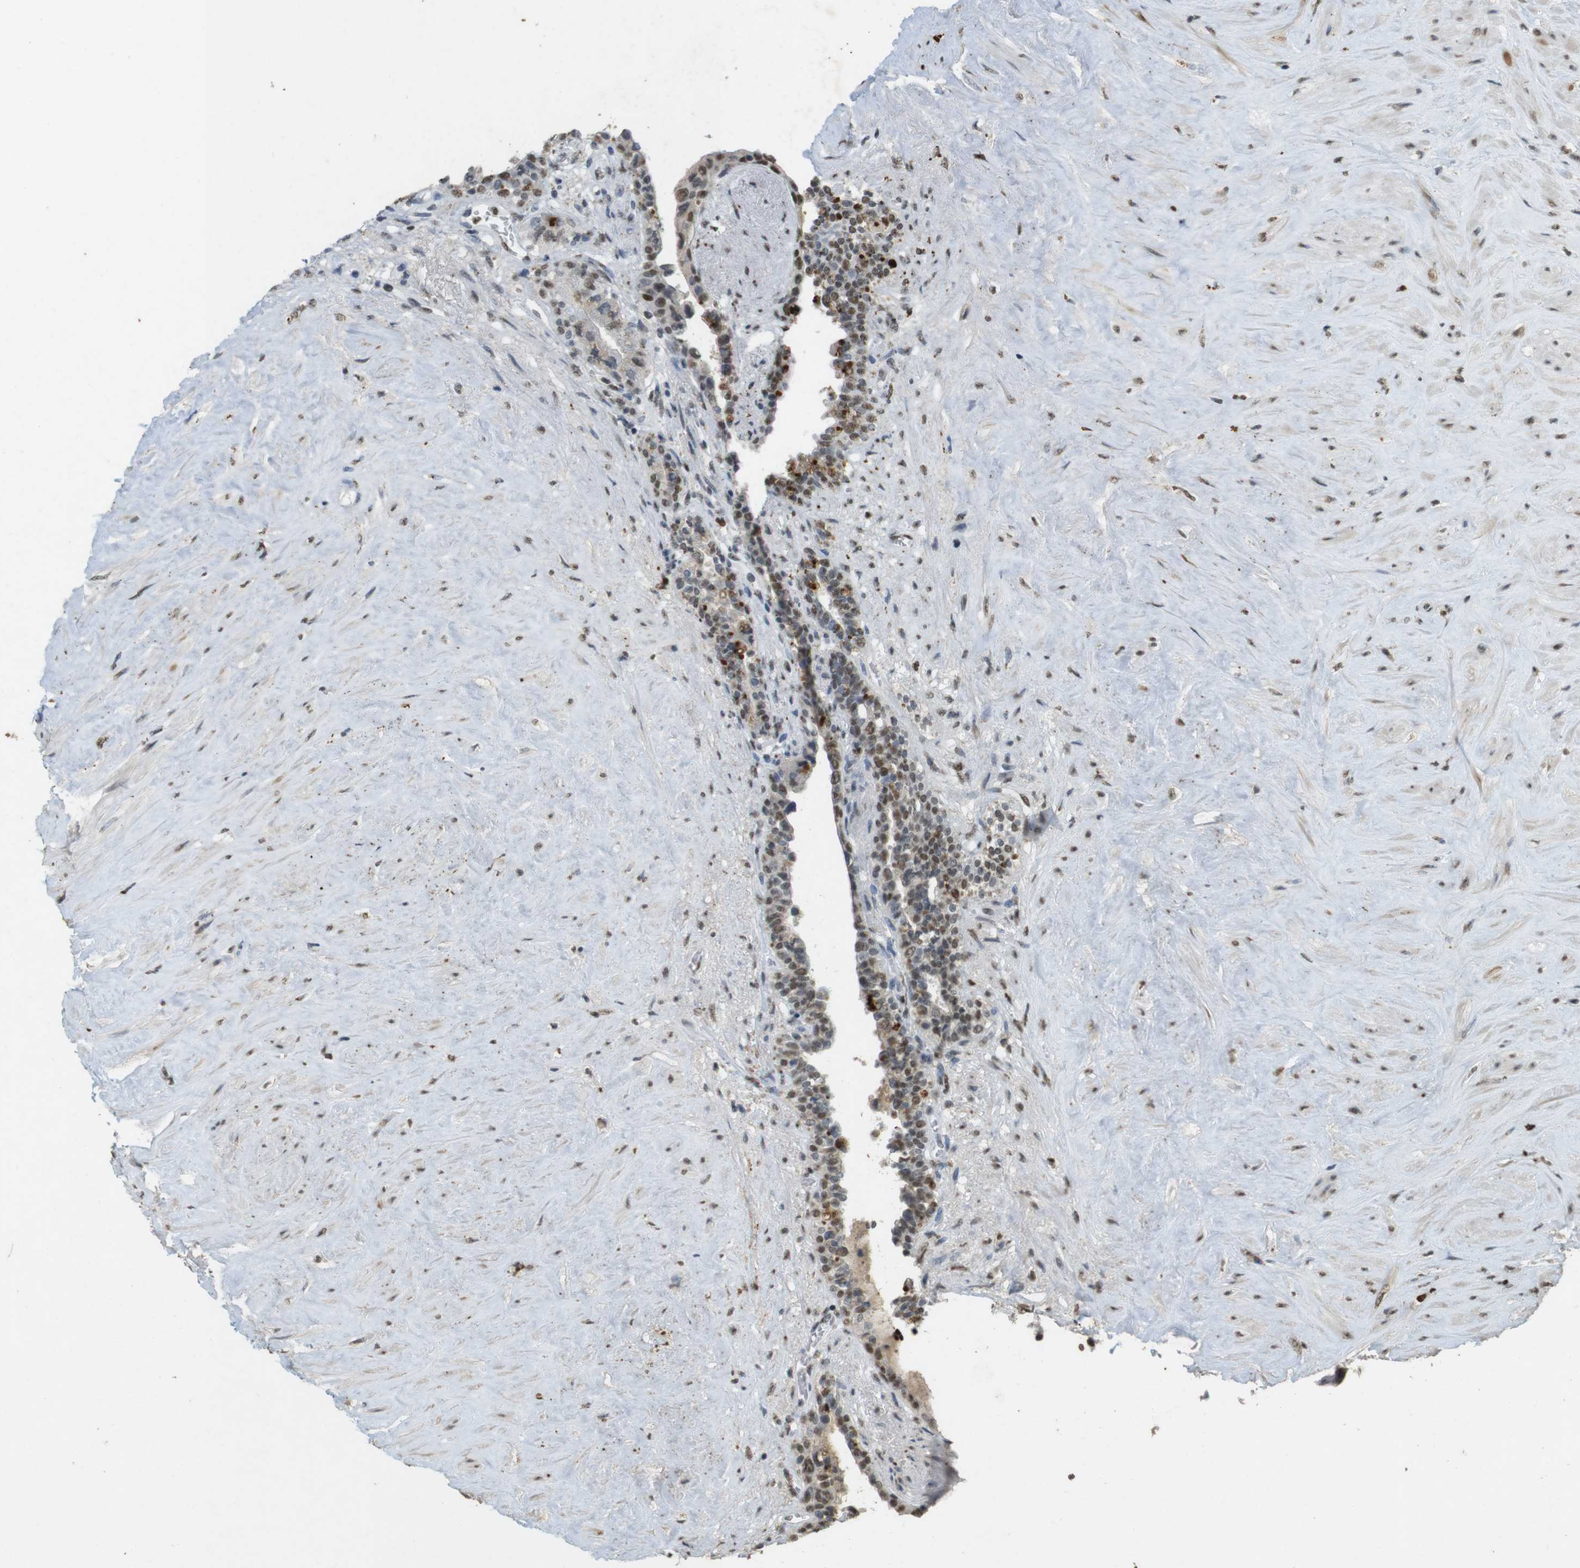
{"staining": {"intensity": "moderate", "quantity": ">75%", "location": "nuclear"}, "tissue": "seminal vesicle", "cell_type": "Glandular cells", "image_type": "normal", "snomed": [{"axis": "morphology", "description": "Normal tissue, NOS"}, {"axis": "topography", "description": "Seminal veicle"}], "caption": "Immunohistochemical staining of unremarkable seminal vesicle demonstrates moderate nuclear protein staining in about >75% of glandular cells.", "gene": "GATA4", "patient": {"sex": "male", "age": 63}}